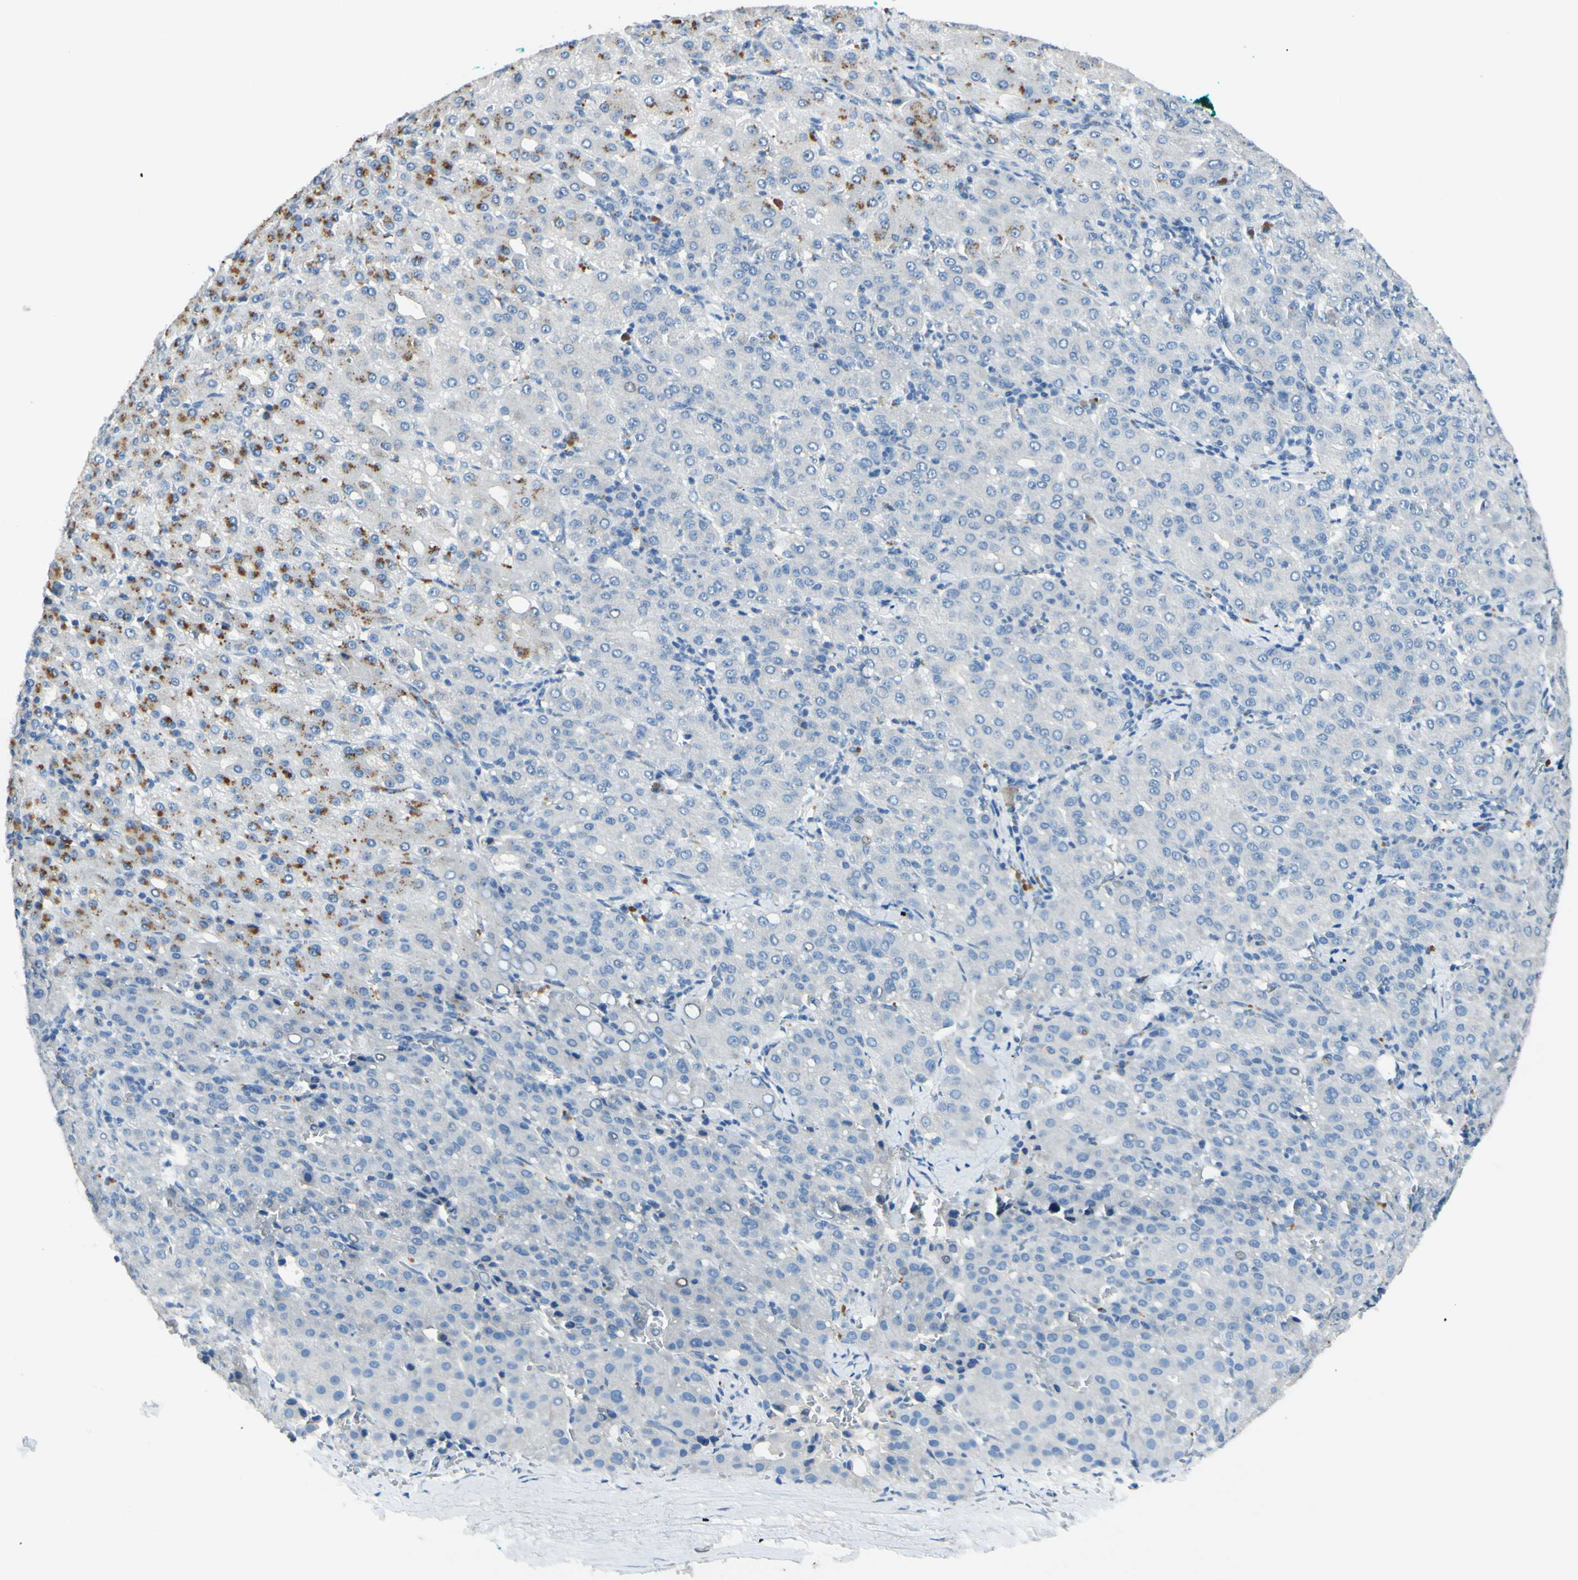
{"staining": {"intensity": "negative", "quantity": "none", "location": "none"}, "tissue": "liver cancer", "cell_type": "Tumor cells", "image_type": "cancer", "snomed": [{"axis": "morphology", "description": "Carcinoma, Hepatocellular, NOS"}, {"axis": "topography", "description": "Liver"}], "caption": "This is an immunohistochemistry (IHC) photomicrograph of human liver hepatocellular carcinoma. There is no staining in tumor cells.", "gene": "CDH10", "patient": {"sex": "male", "age": 65}}